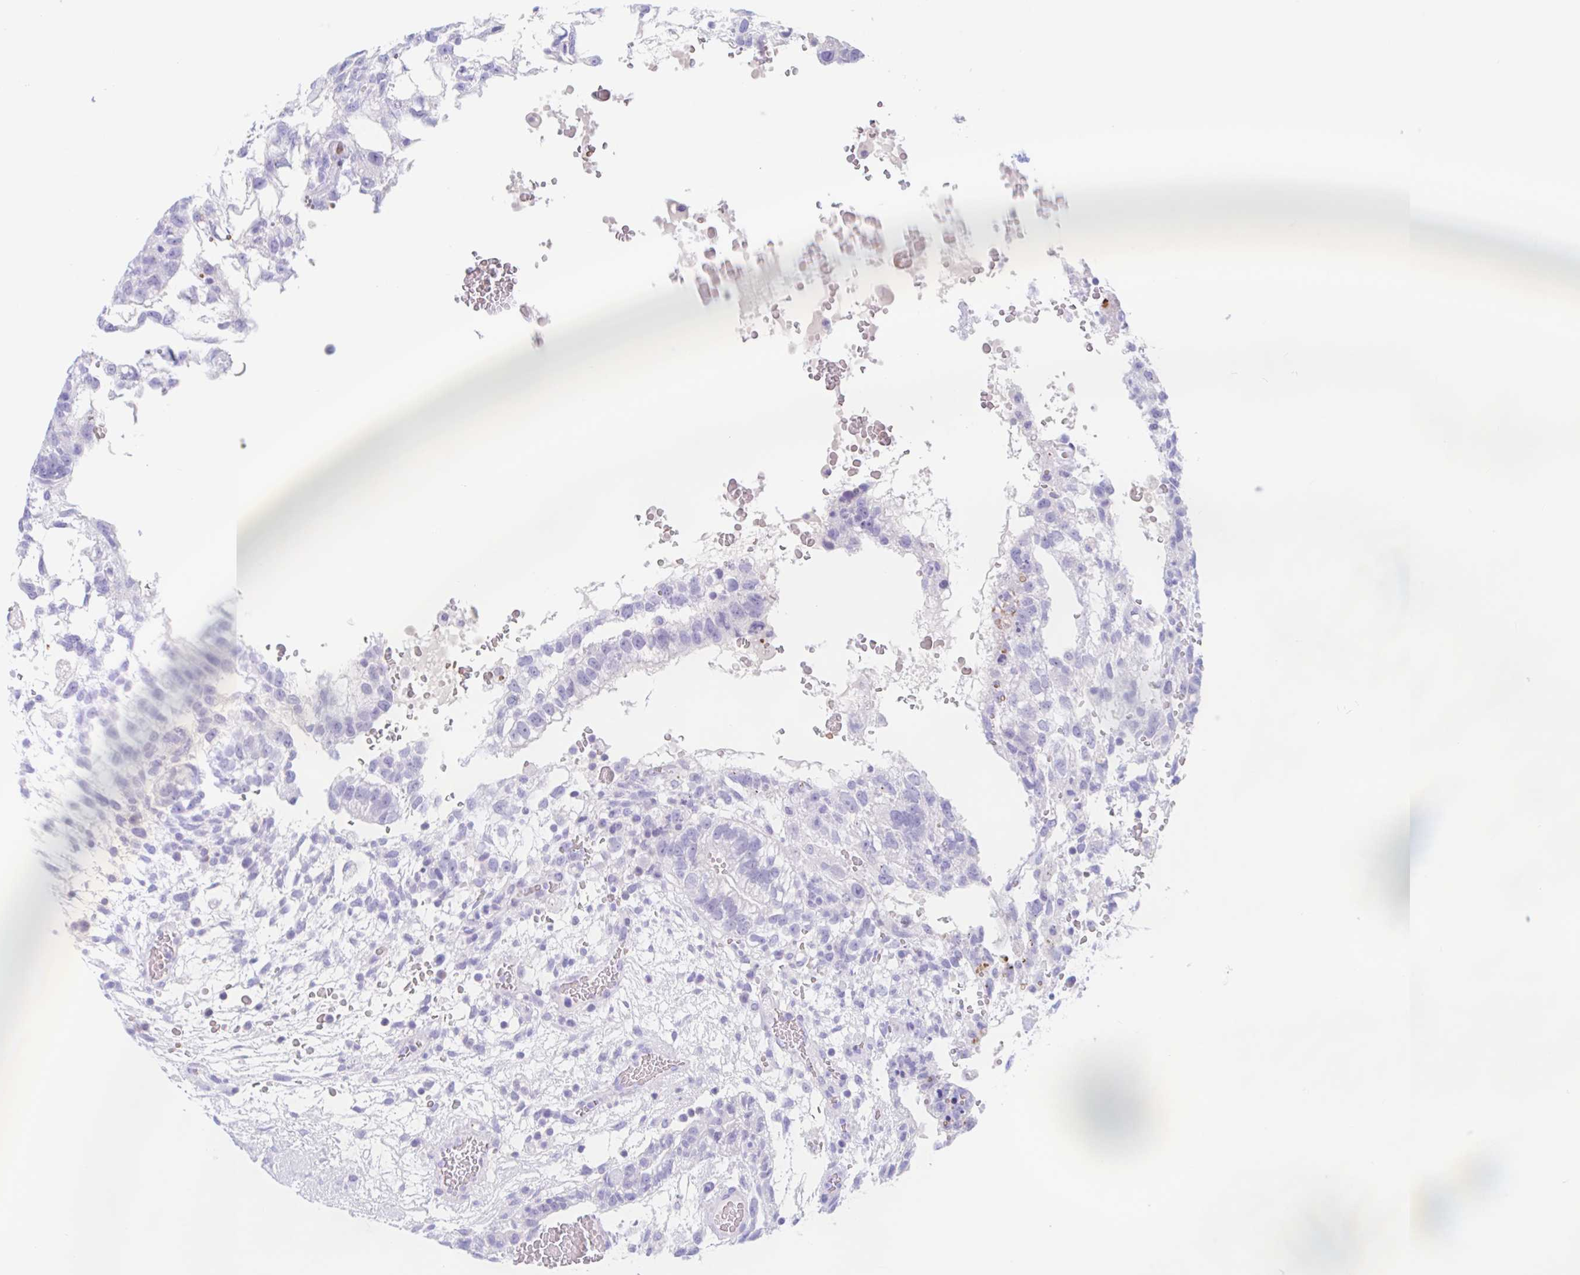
{"staining": {"intensity": "negative", "quantity": "none", "location": "none"}, "tissue": "testis cancer", "cell_type": "Tumor cells", "image_type": "cancer", "snomed": [{"axis": "morphology", "description": "Carcinoma, Embryonal, NOS"}, {"axis": "topography", "description": "Testis"}], "caption": "A photomicrograph of embryonal carcinoma (testis) stained for a protein demonstrates no brown staining in tumor cells. (IHC, brightfield microscopy, high magnification).", "gene": "ANKRD9", "patient": {"sex": "male", "age": 32}}